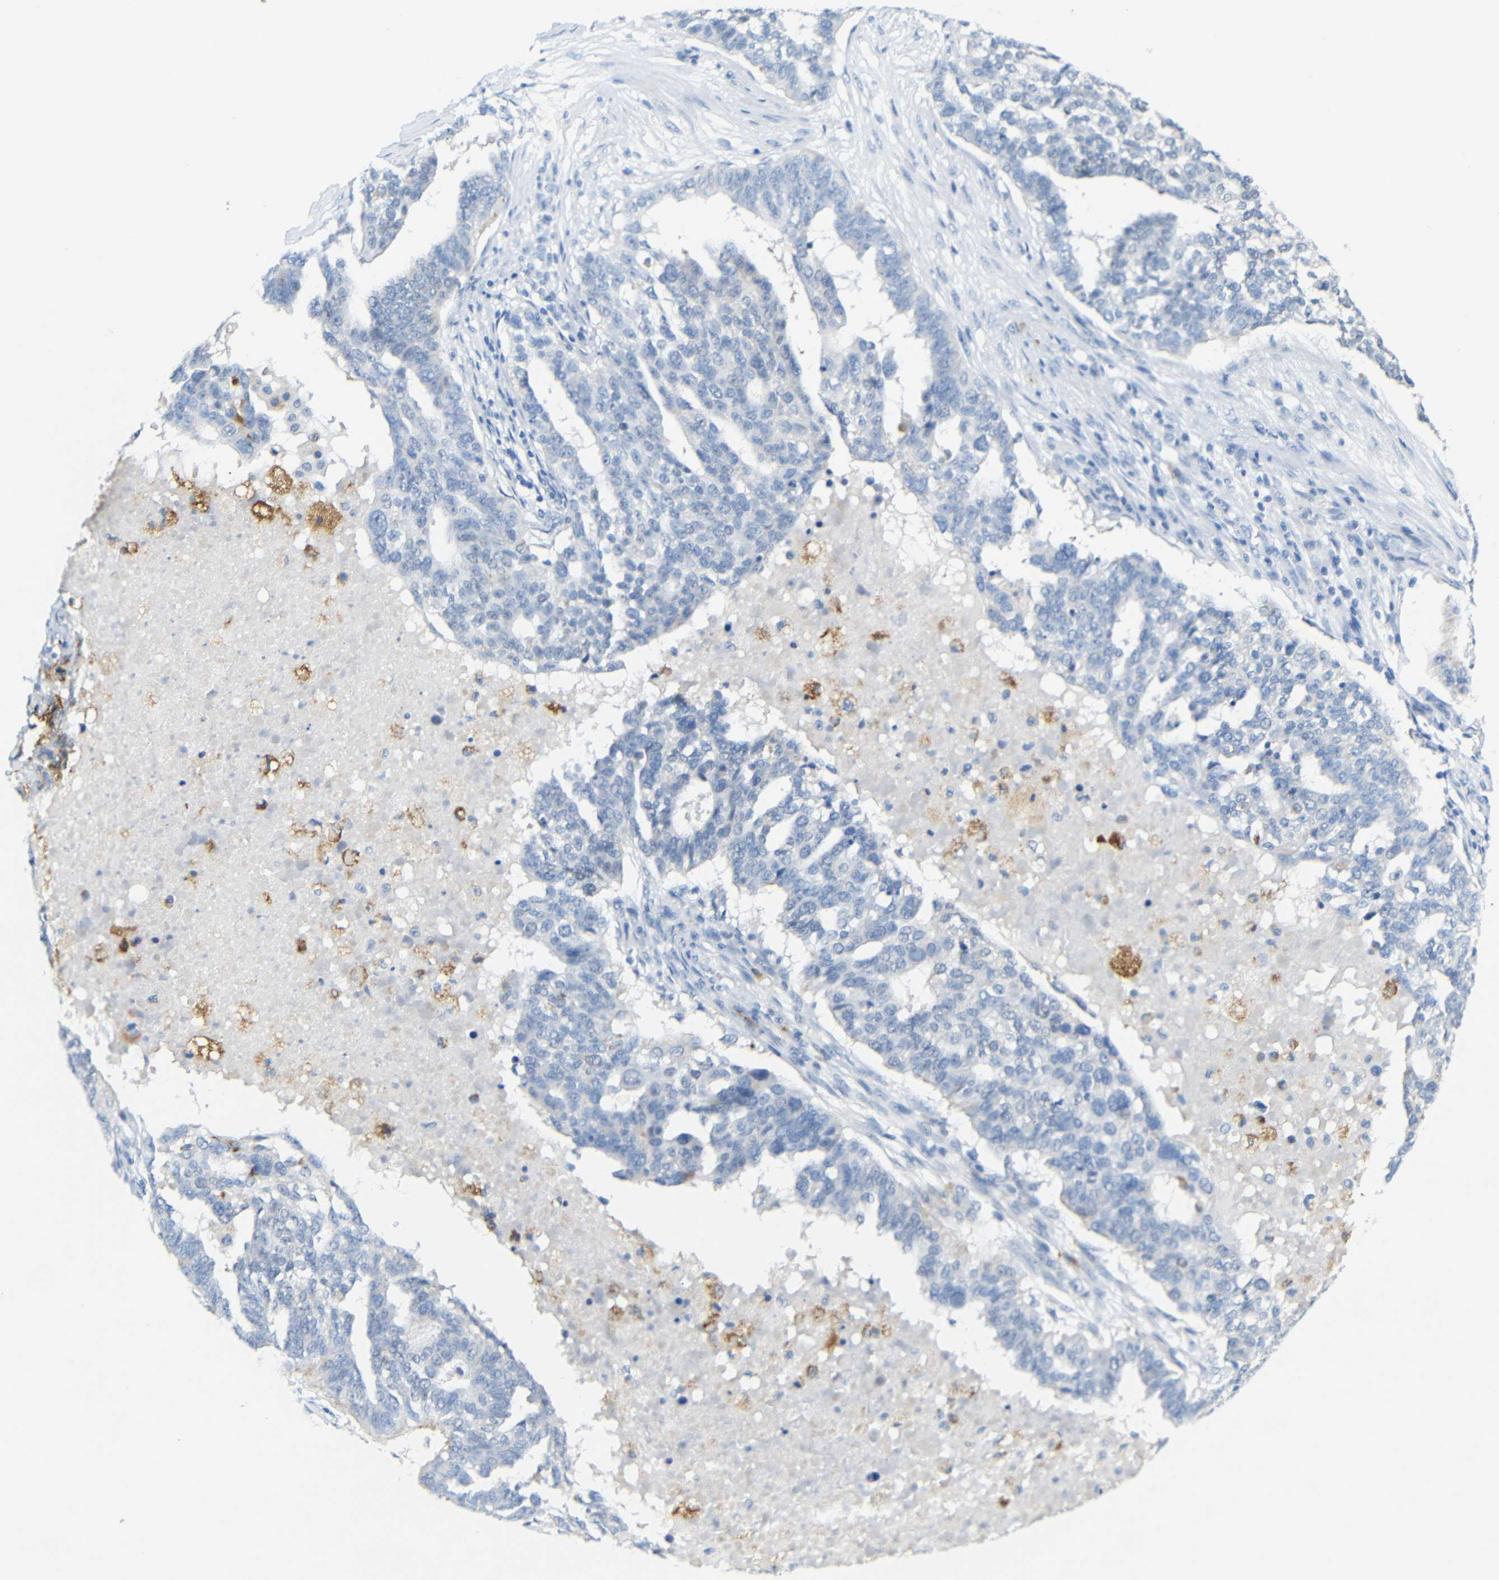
{"staining": {"intensity": "negative", "quantity": "none", "location": "none"}, "tissue": "ovarian cancer", "cell_type": "Tumor cells", "image_type": "cancer", "snomed": [{"axis": "morphology", "description": "Cystadenocarcinoma, serous, NOS"}, {"axis": "topography", "description": "Ovary"}], "caption": "A high-resolution image shows immunohistochemistry (IHC) staining of ovarian cancer (serous cystadenocarcinoma), which demonstrates no significant positivity in tumor cells. The staining is performed using DAB (3,3'-diaminobenzidine) brown chromogen with nuclei counter-stained in using hematoxylin.", "gene": "FCRL1", "patient": {"sex": "female", "age": 59}}